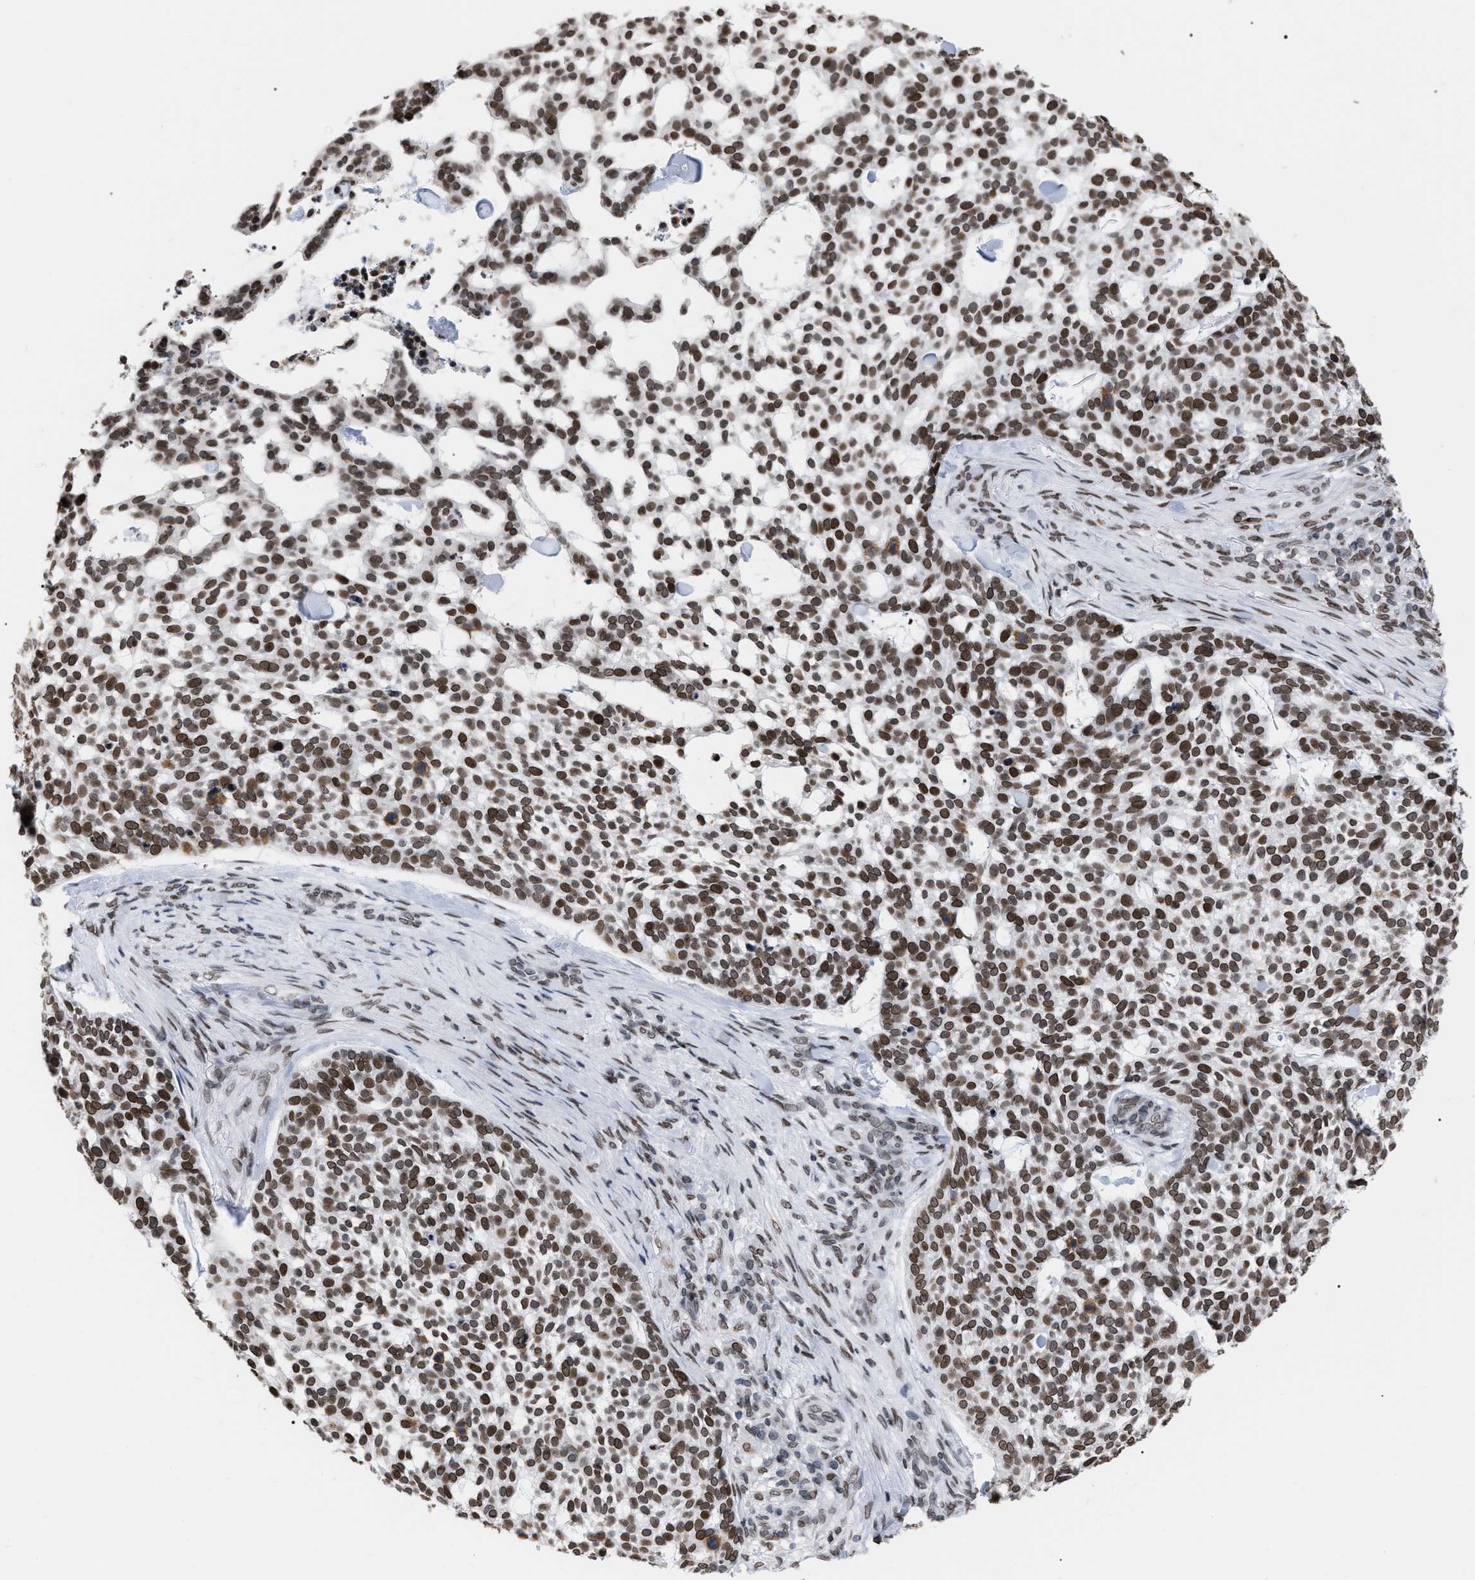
{"staining": {"intensity": "moderate", "quantity": ">75%", "location": "cytoplasmic/membranous,nuclear"}, "tissue": "skin cancer", "cell_type": "Tumor cells", "image_type": "cancer", "snomed": [{"axis": "morphology", "description": "Basal cell carcinoma"}, {"axis": "topography", "description": "Skin"}], "caption": "Human basal cell carcinoma (skin) stained with a brown dye shows moderate cytoplasmic/membranous and nuclear positive expression in about >75% of tumor cells.", "gene": "TPR", "patient": {"sex": "female", "age": 64}}